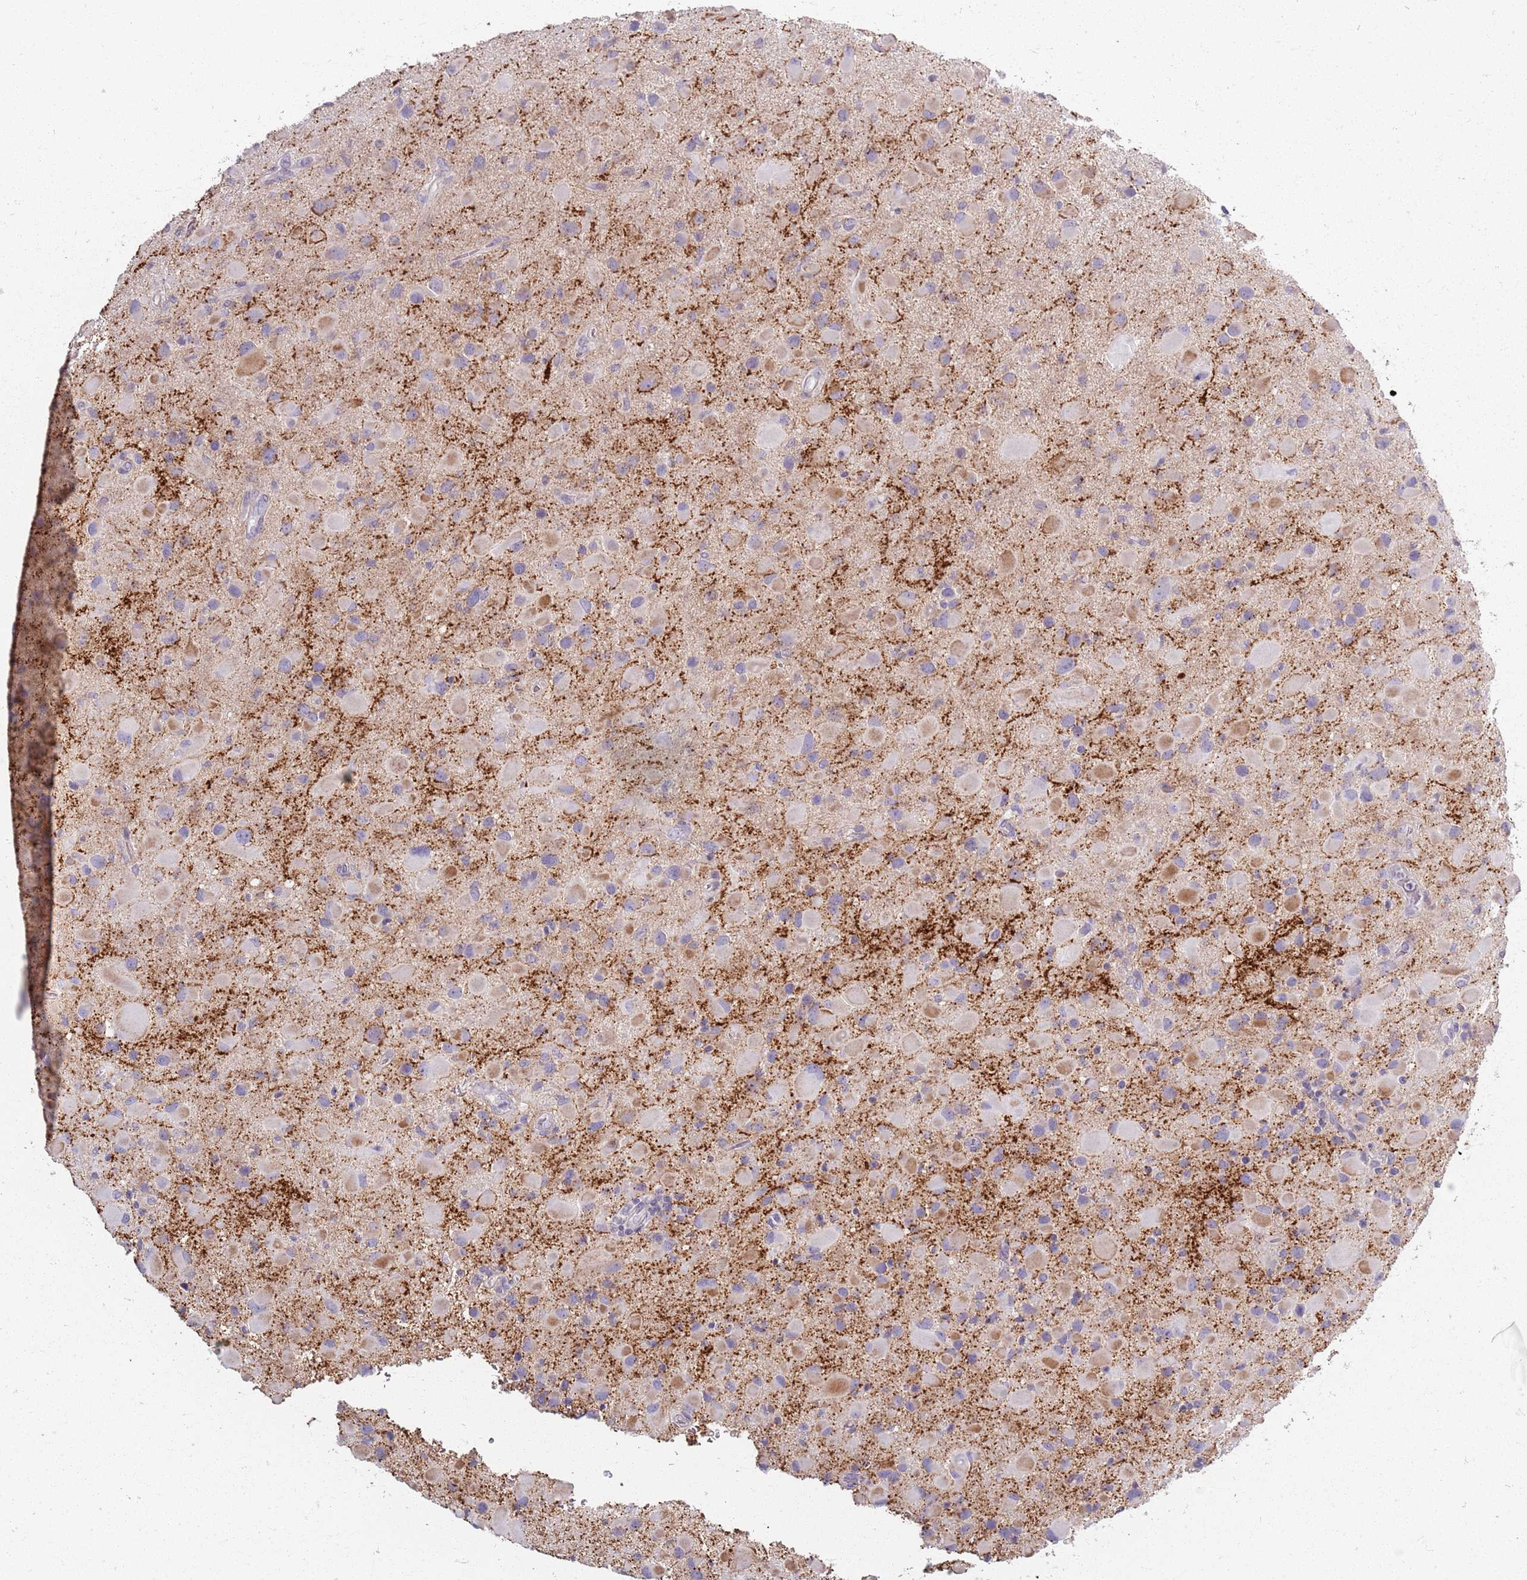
{"staining": {"intensity": "negative", "quantity": "none", "location": "none"}, "tissue": "glioma", "cell_type": "Tumor cells", "image_type": "cancer", "snomed": [{"axis": "morphology", "description": "Glioma, malignant, Low grade"}, {"axis": "topography", "description": "Brain"}], "caption": "This photomicrograph is of glioma stained with immunohistochemistry (IHC) to label a protein in brown with the nuclei are counter-stained blue. There is no expression in tumor cells. Nuclei are stained in blue.", "gene": "SYNGR3", "patient": {"sex": "female", "age": 32}}